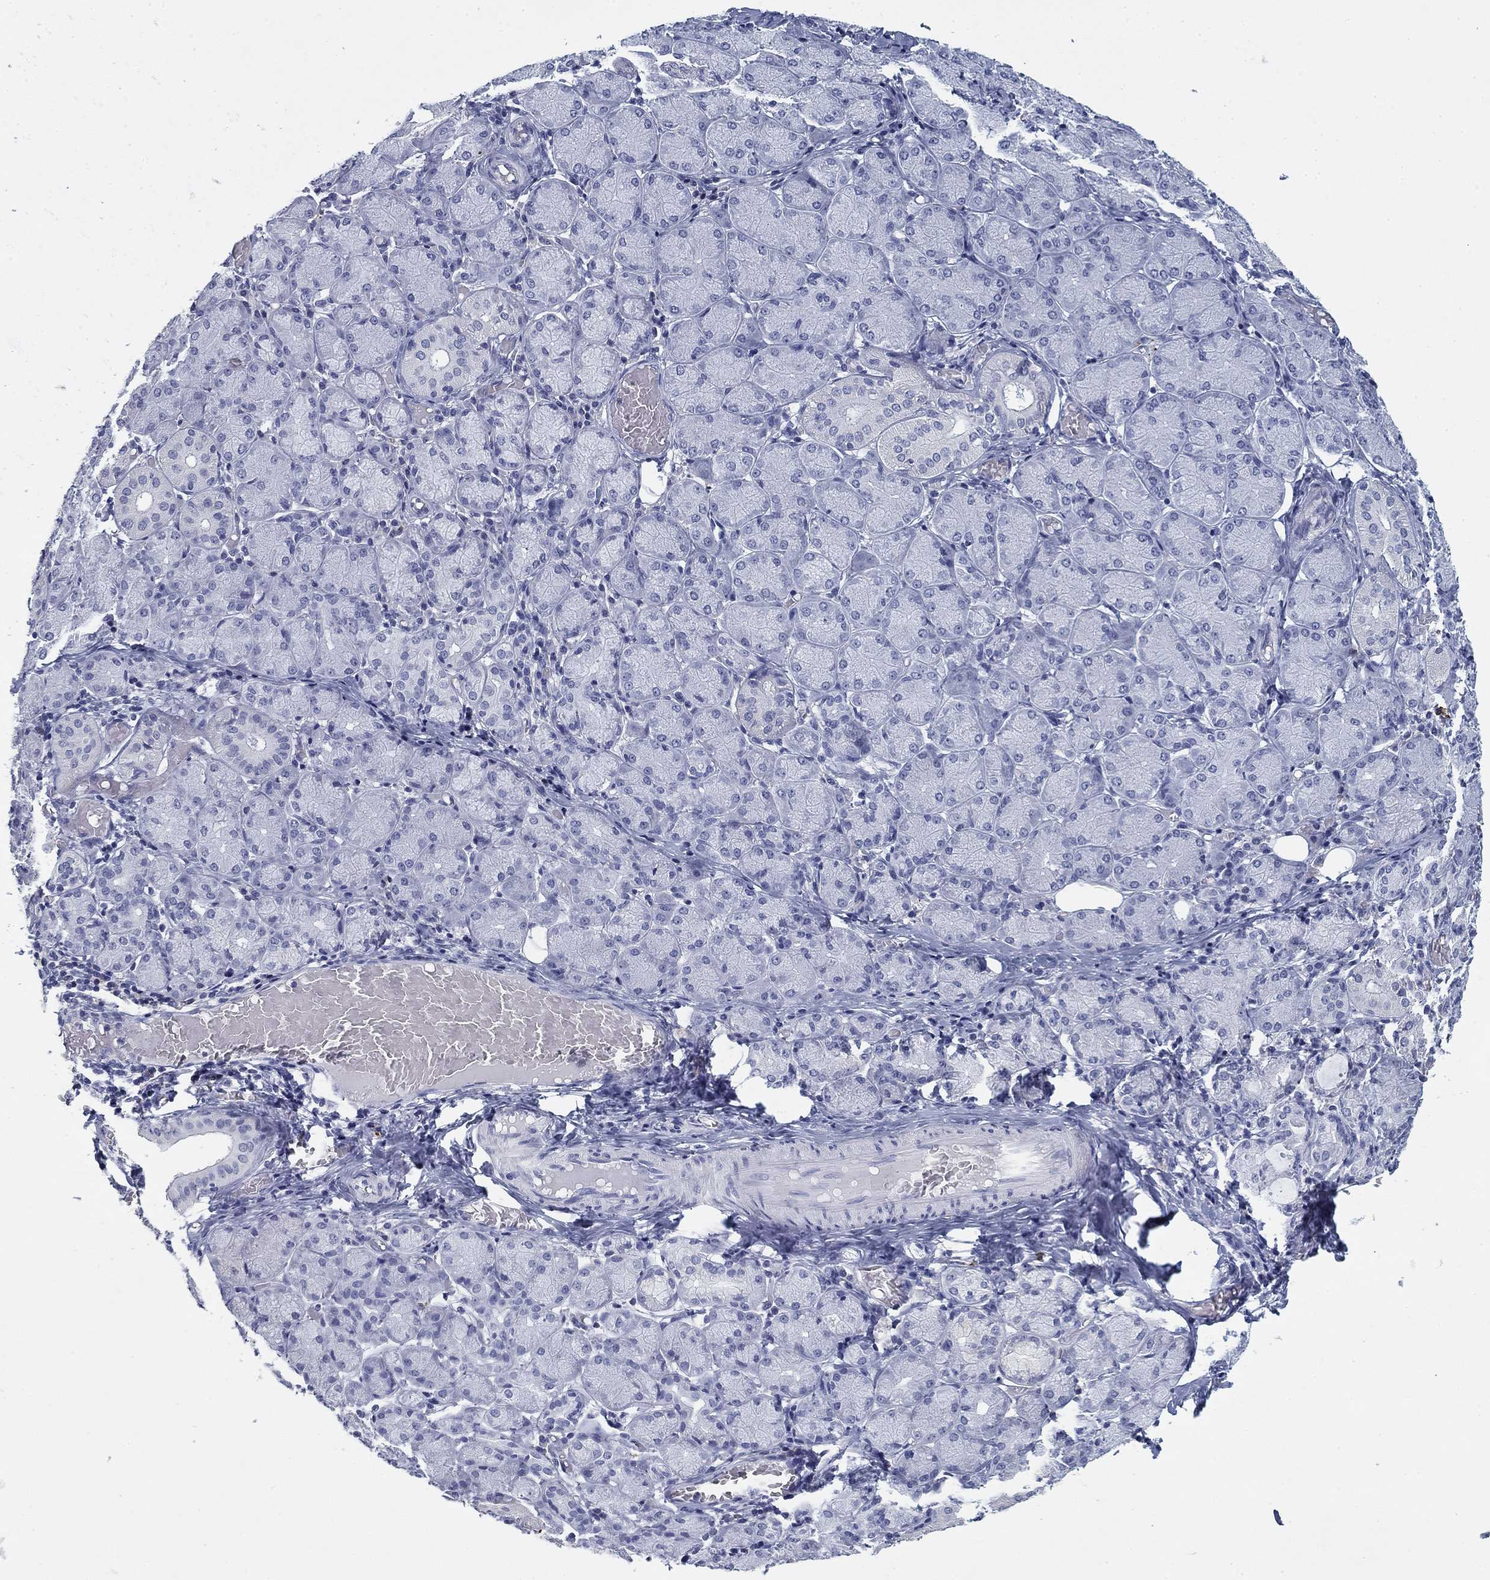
{"staining": {"intensity": "negative", "quantity": "none", "location": "none"}, "tissue": "salivary gland", "cell_type": "Glandular cells", "image_type": "normal", "snomed": [{"axis": "morphology", "description": "Normal tissue, NOS"}, {"axis": "topography", "description": "Salivary gland"}, {"axis": "topography", "description": "Peripheral nerve tissue"}], "caption": "DAB (3,3'-diaminobenzidine) immunohistochemical staining of normal human salivary gland shows no significant expression in glandular cells.", "gene": "CD79B", "patient": {"sex": "female", "age": 24}}